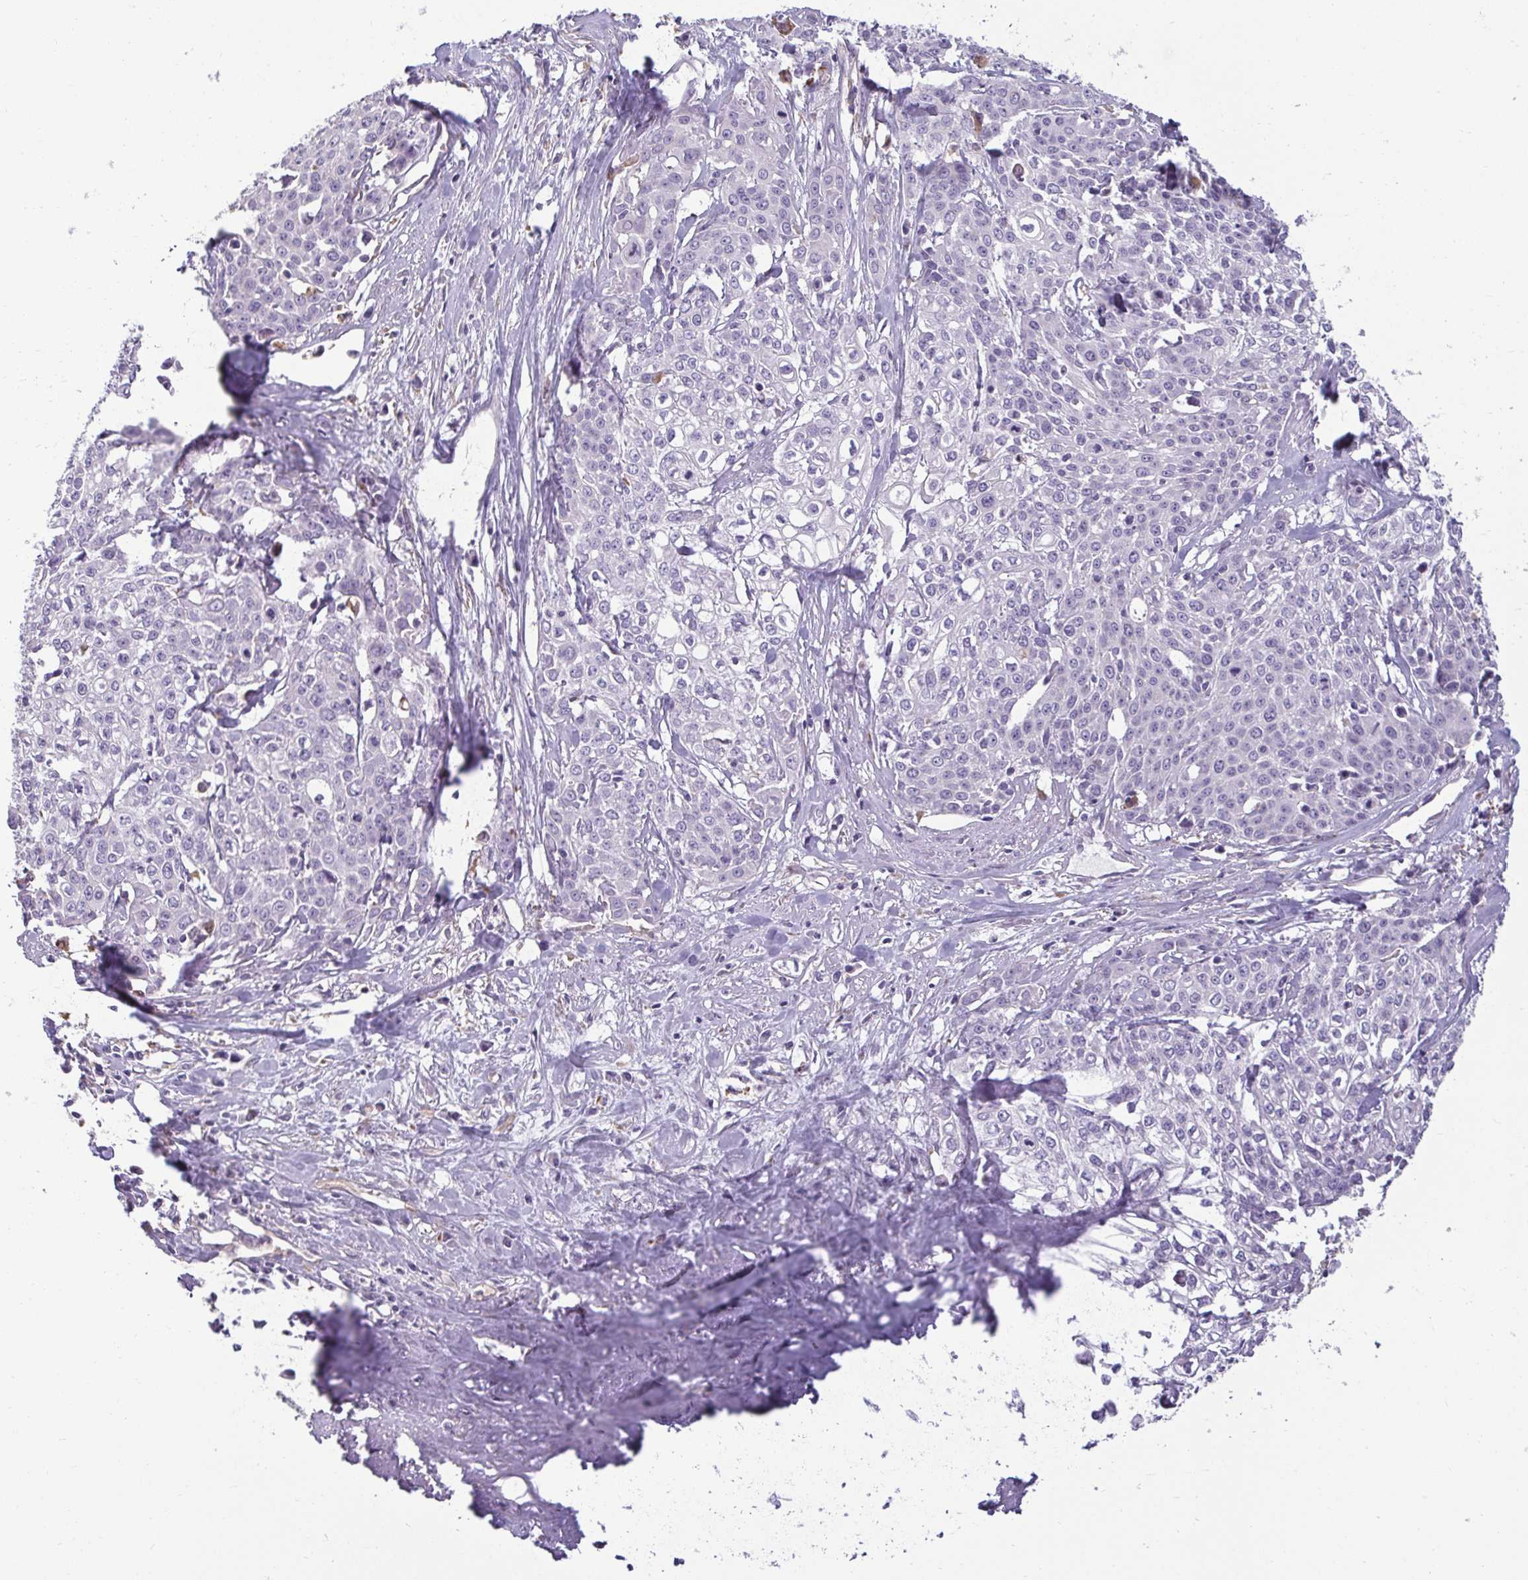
{"staining": {"intensity": "negative", "quantity": "none", "location": "none"}, "tissue": "cervical cancer", "cell_type": "Tumor cells", "image_type": "cancer", "snomed": [{"axis": "morphology", "description": "Squamous cell carcinoma, NOS"}, {"axis": "topography", "description": "Cervix"}], "caption": "Human cervical cancer stained for a protein using immunohistochemistry exhibits no expression in tumor cells.", "gene": "PDE2A", "patient": {"sex": "female", "age": 39}}